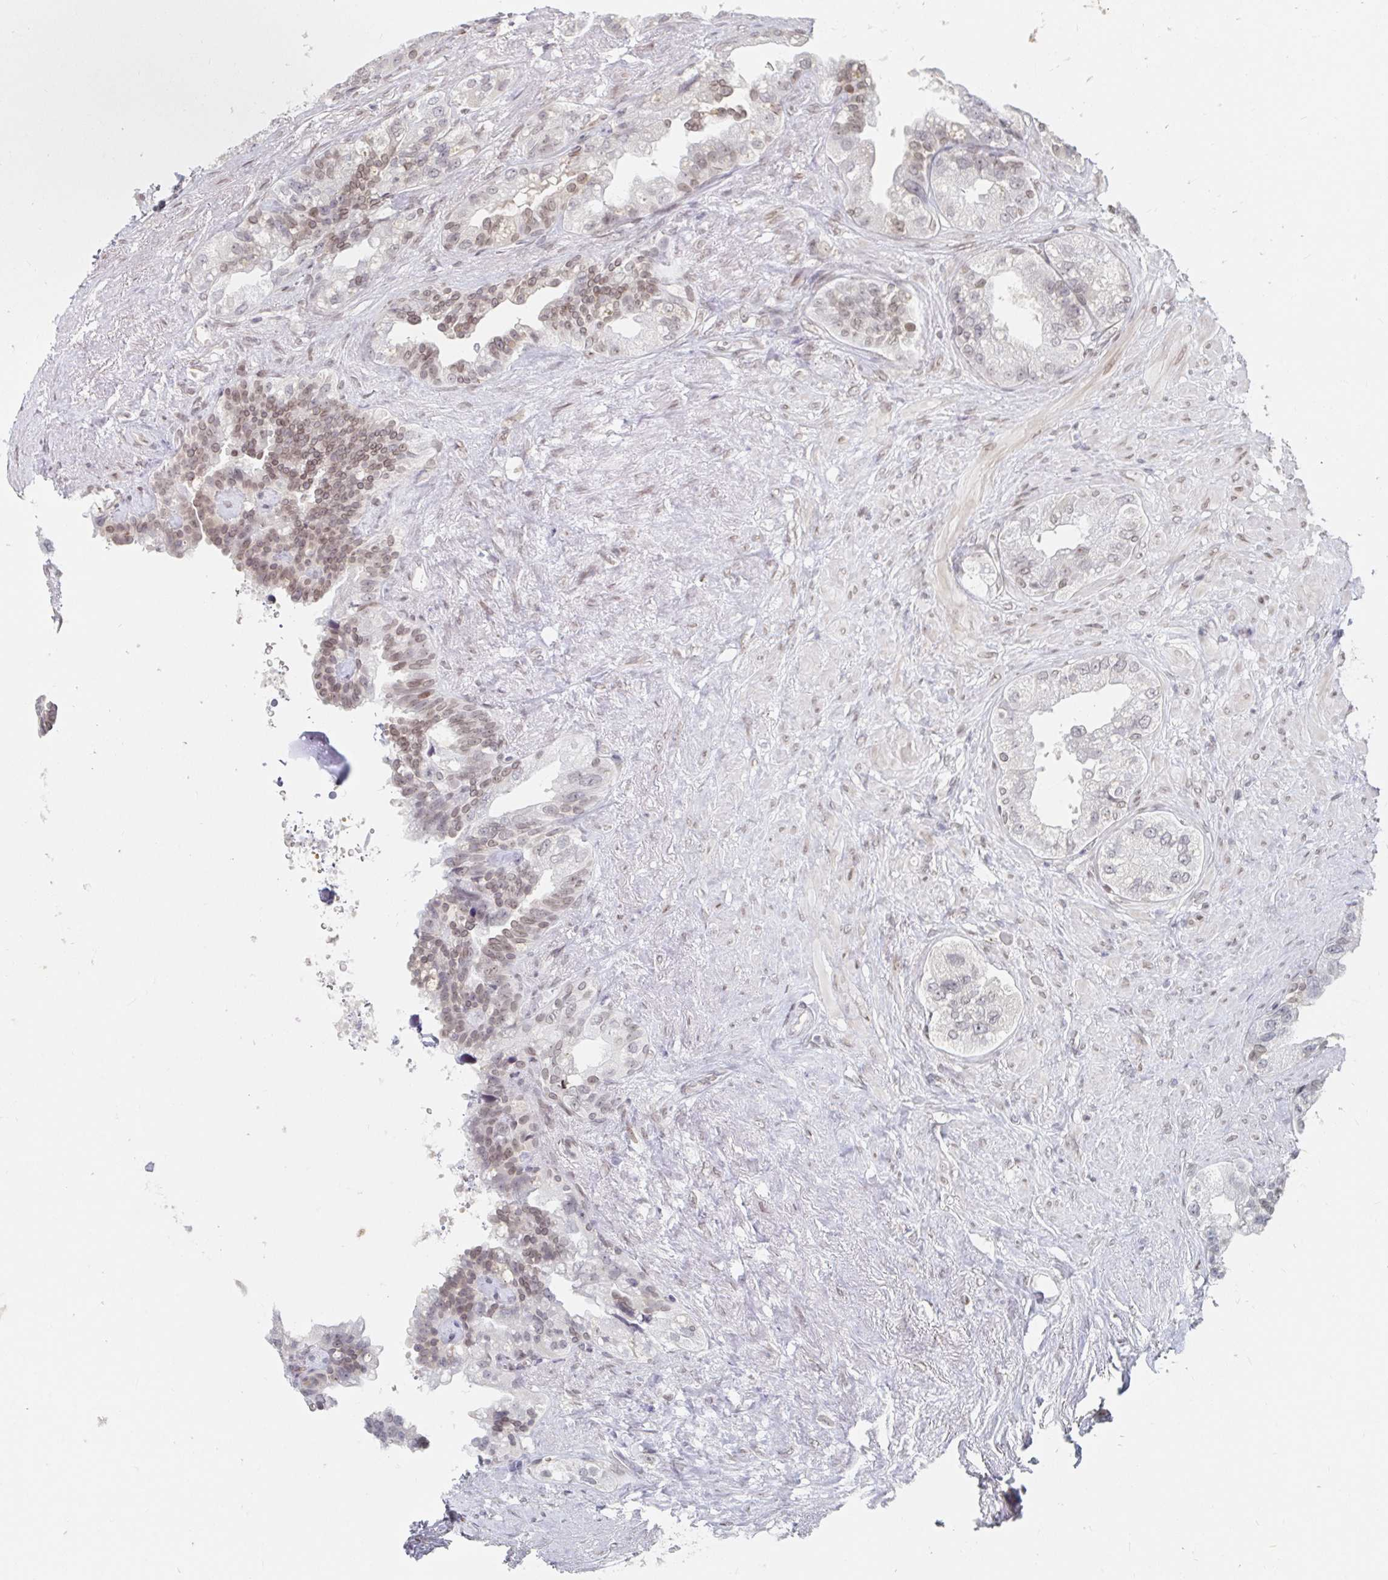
{"staining": {"intensity": "weak", "quantity": "25%-75%", "location": "nuclear"}, "tissue": "seminal vesicle", "cell_type": "Glandular cells", "image_type": "normal", "snomed": [{"axis": "morphology", "description": "Normal tissue, NOS"}, {"axis": "topography", "description": "Seminal veicle"}, {"axis": "topography", "description": "Peripheral nerve tissue"}], "caption": "Immunohistochemistry photomicrograph of benign human seminal vesicle stained for a protein (brown), which shows low levels of weak nuclear positivity in approximately 25%-75% of glandular cells.", "gene": "CHD2", "patient": {"sex": "male", "age": 76}}